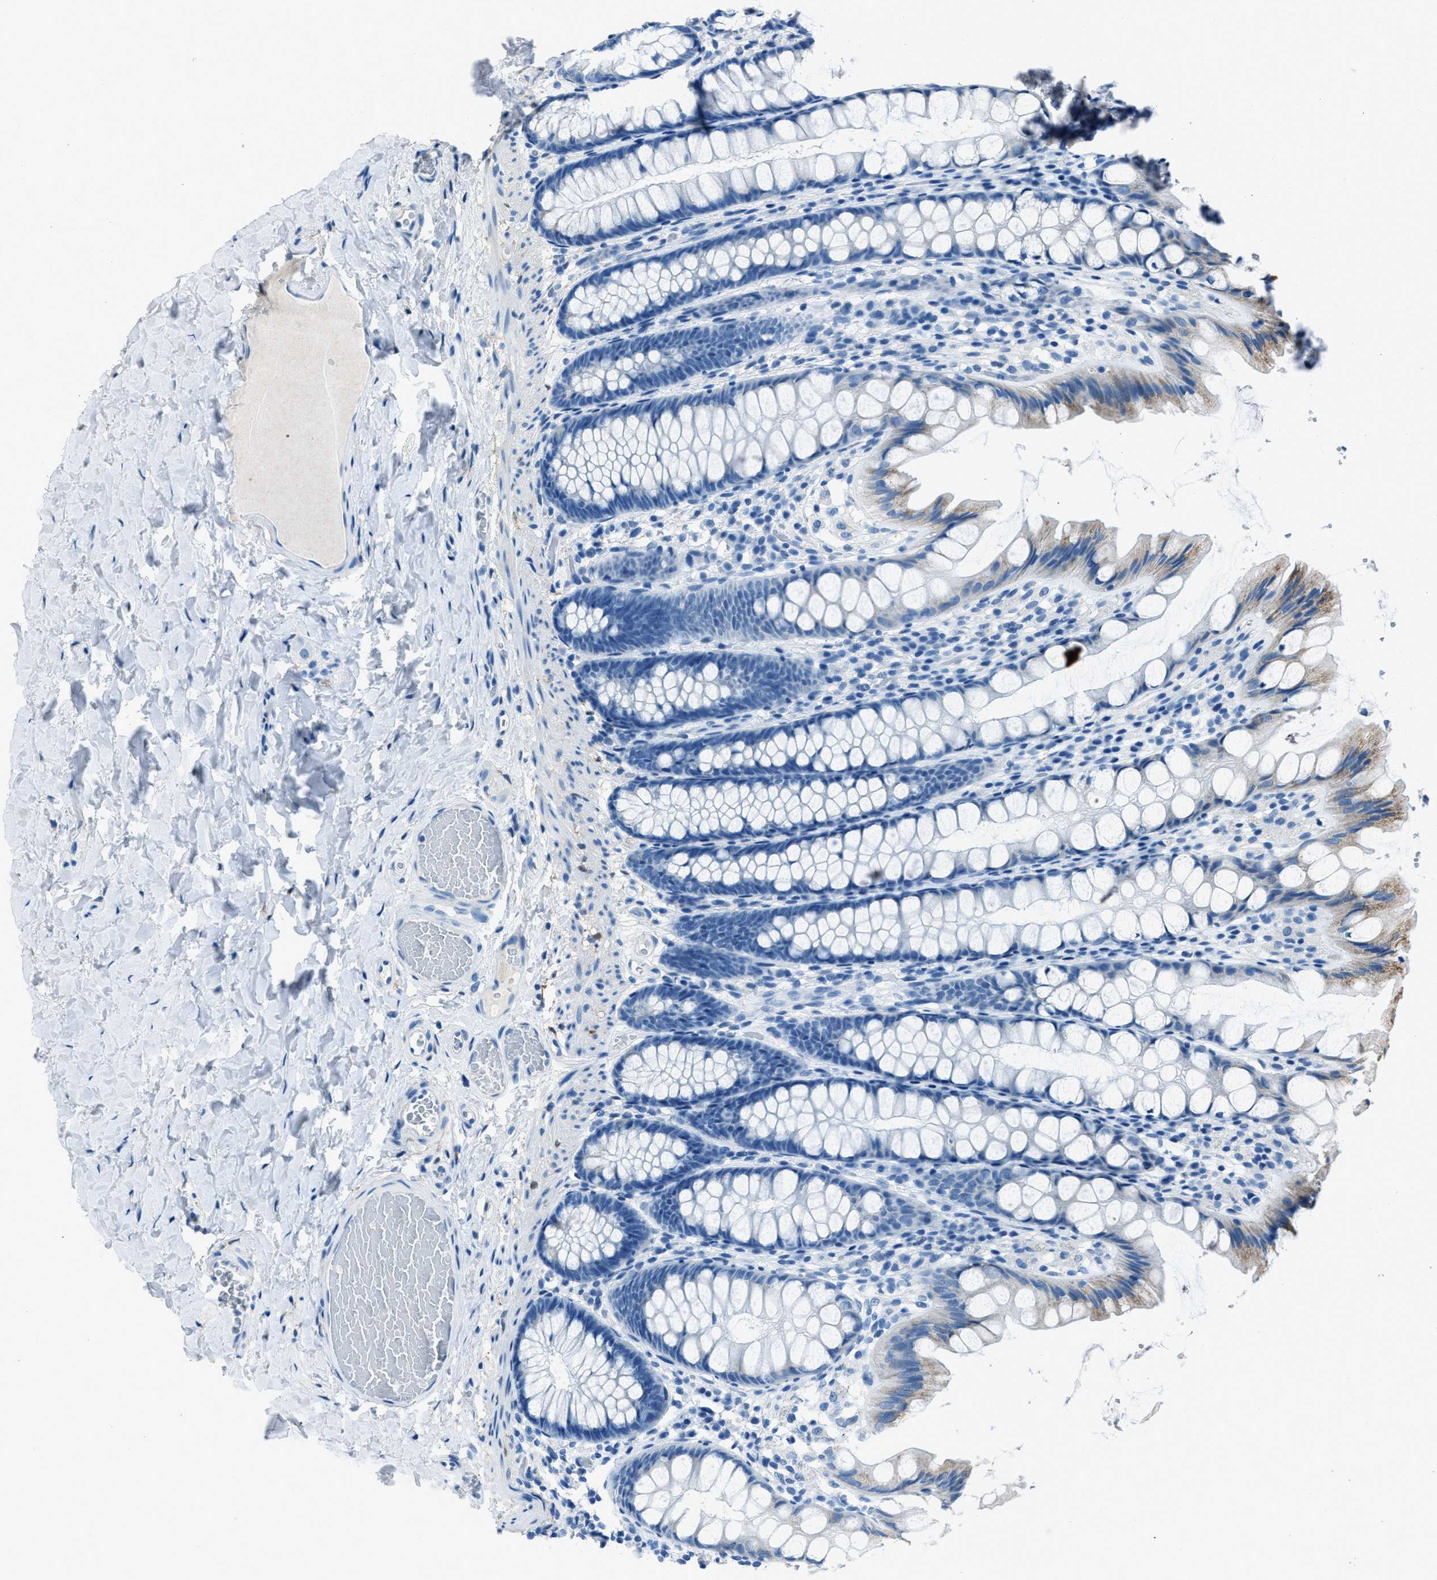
{"staining": {"intensity": "negative", "quantity": "none", "location": "none"}, "tissue": "colon", "cell_type": "Endothelial cells", "image_type": "normal", "snomed": [{"axis": "morphology", "description": "Normal tissue, NOS"}, {"axis": "topography", "description": "Colon"}], "caption": "Immunohistochemistry (IHC) of normal human colon shows no staining in endothelial cells.", "gene": "AMACR", "patient": {"sex": "male", "age": 47}}